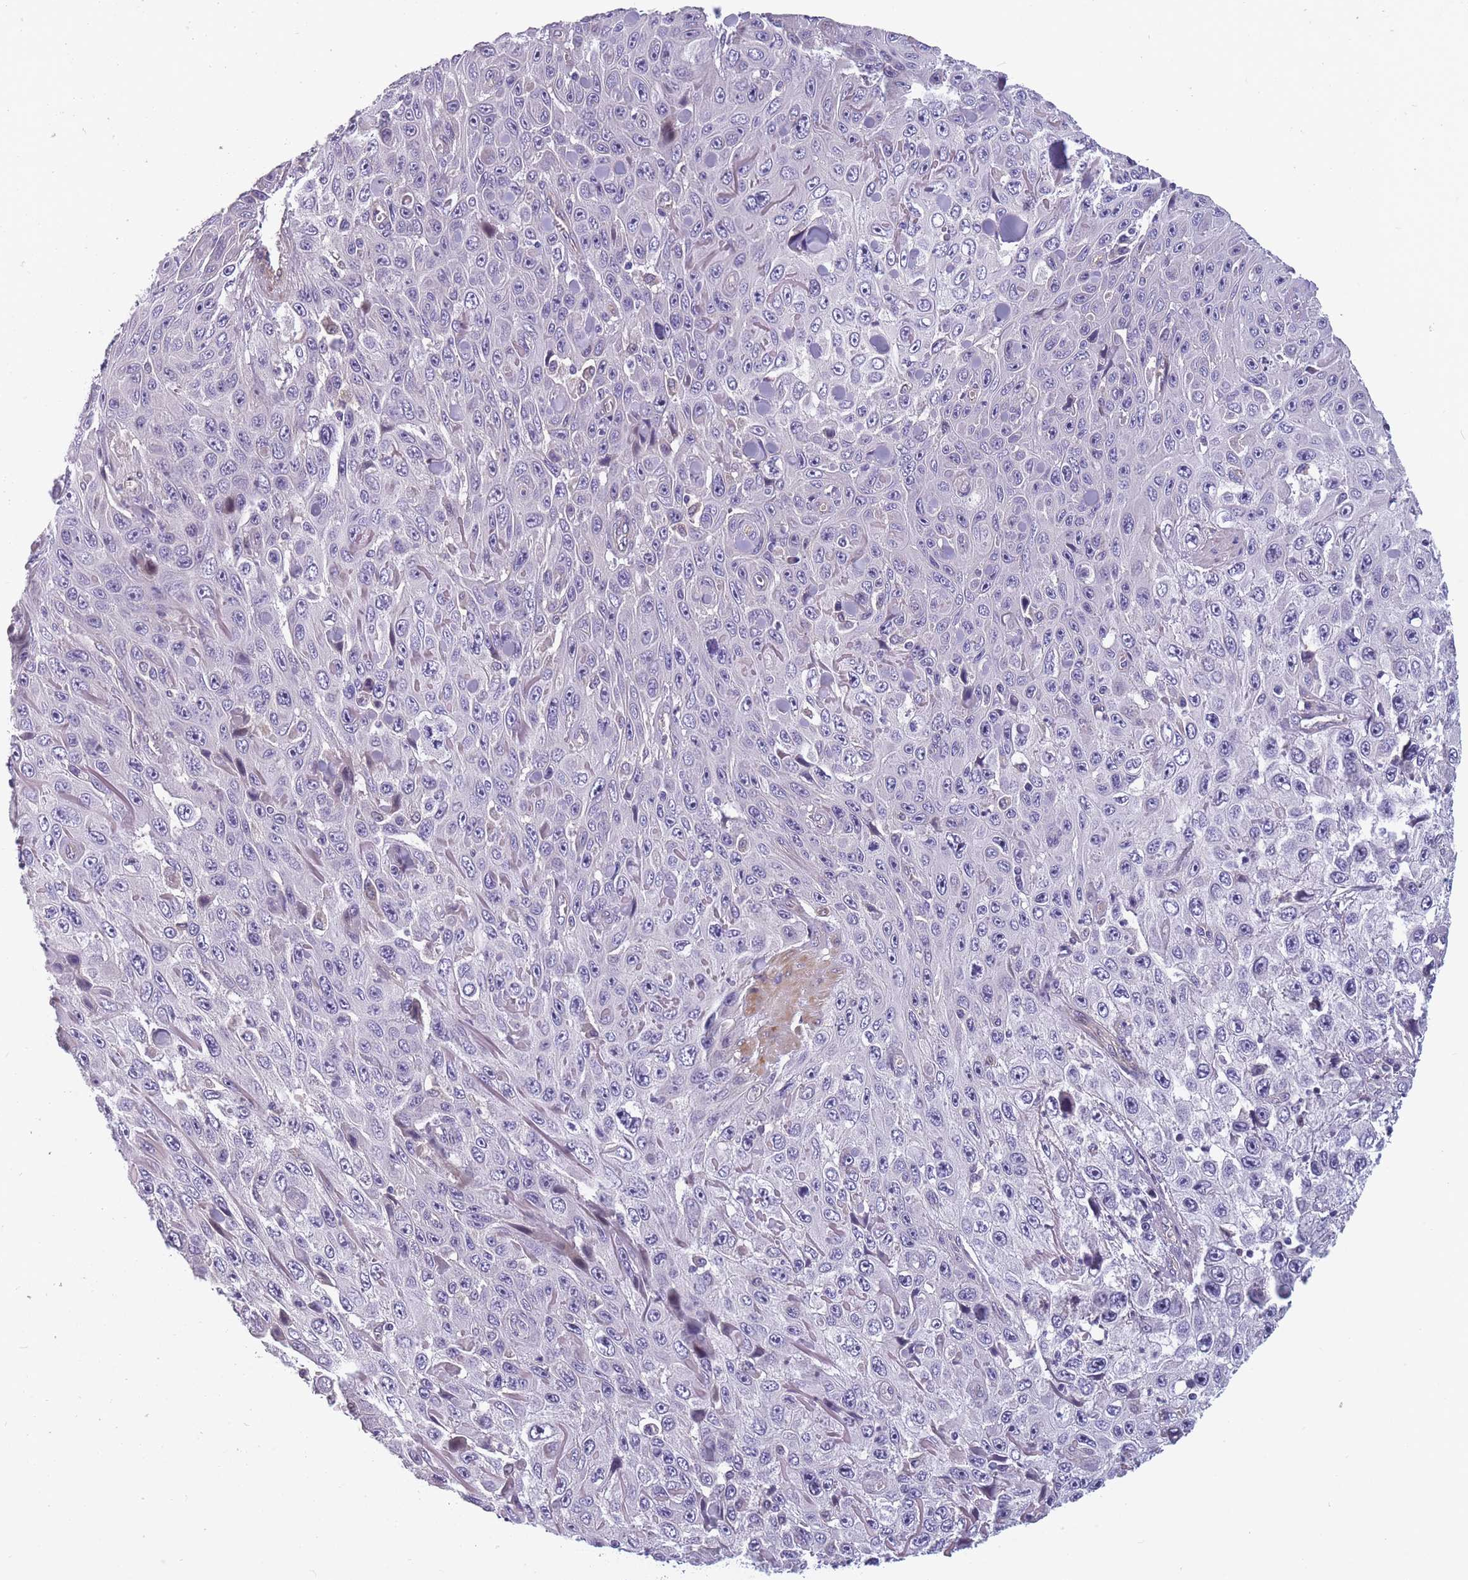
{"staining": {"intensity": "negative", "quantity": "none", "location": "none"}, "tissue": "skin cancer", "cell_type": "Tumor cells", "image_type": "cancer", "snomed": [{"axis": "morphology", "description": "Squamous cell carcinoma, NOS"}, {"axis": "topography", "description": "Skin"}], "caption": "Skin squamous cell carcinoma was stained to show a protein in brown. There is no significant expression in tumor cells.", "gene": "FAM83F", "patient": {"sex": "male", "age": 82}}